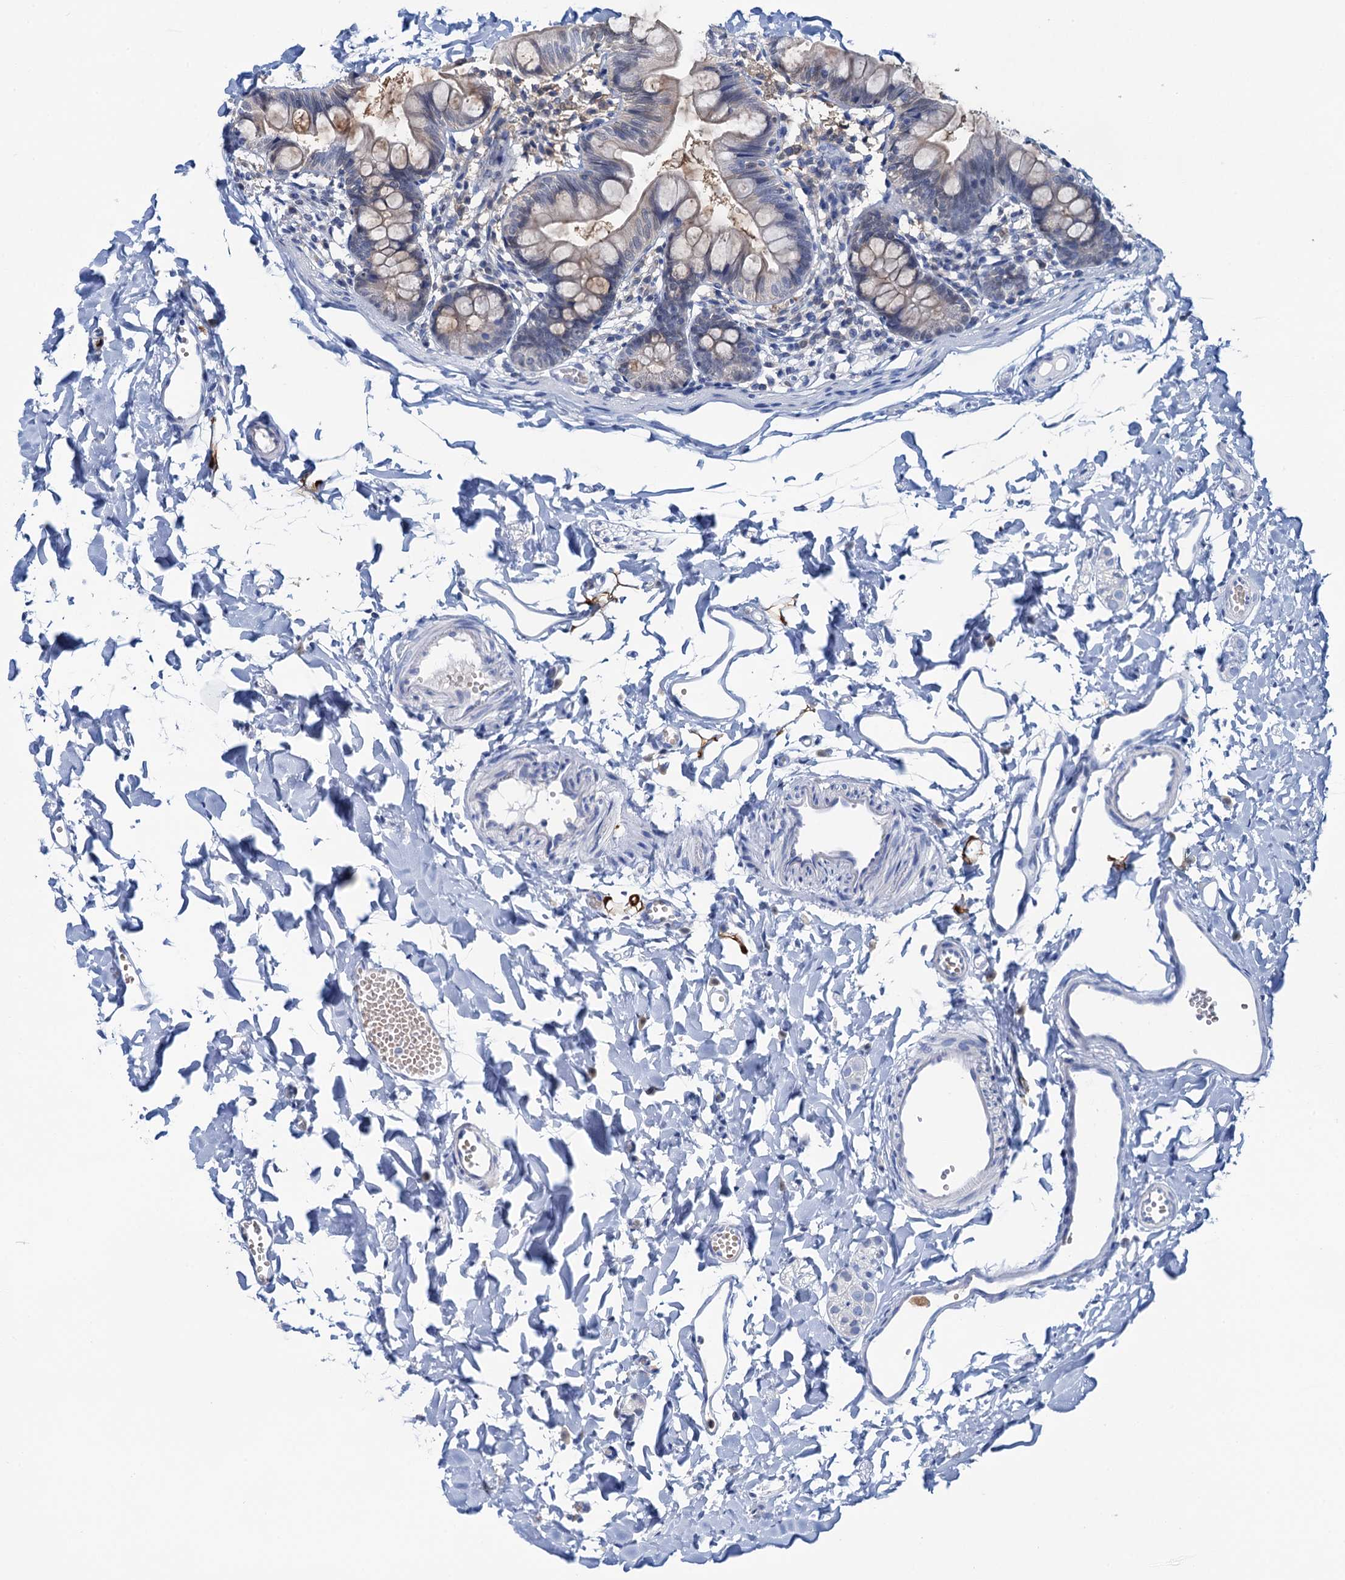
{"staining": {"intensity": "weak", "quantity": "<25%", "location": "cytoplasmic/membranous"}, "tissue": "small intestine", "cell_type": "Glandular cells", "image_type": "normal", "snomed": [{"axis": "morphology", "description": "Normal tissue, NOS"}, {"axis": "topography", "description": "Small intestine"}], "caption": "This is a micrograph of IHC staining of unremarkable small intestine, which shows no expression in glandular cells.", "gene": "FAH", "patient": {"sex": "male", "age": 7}}